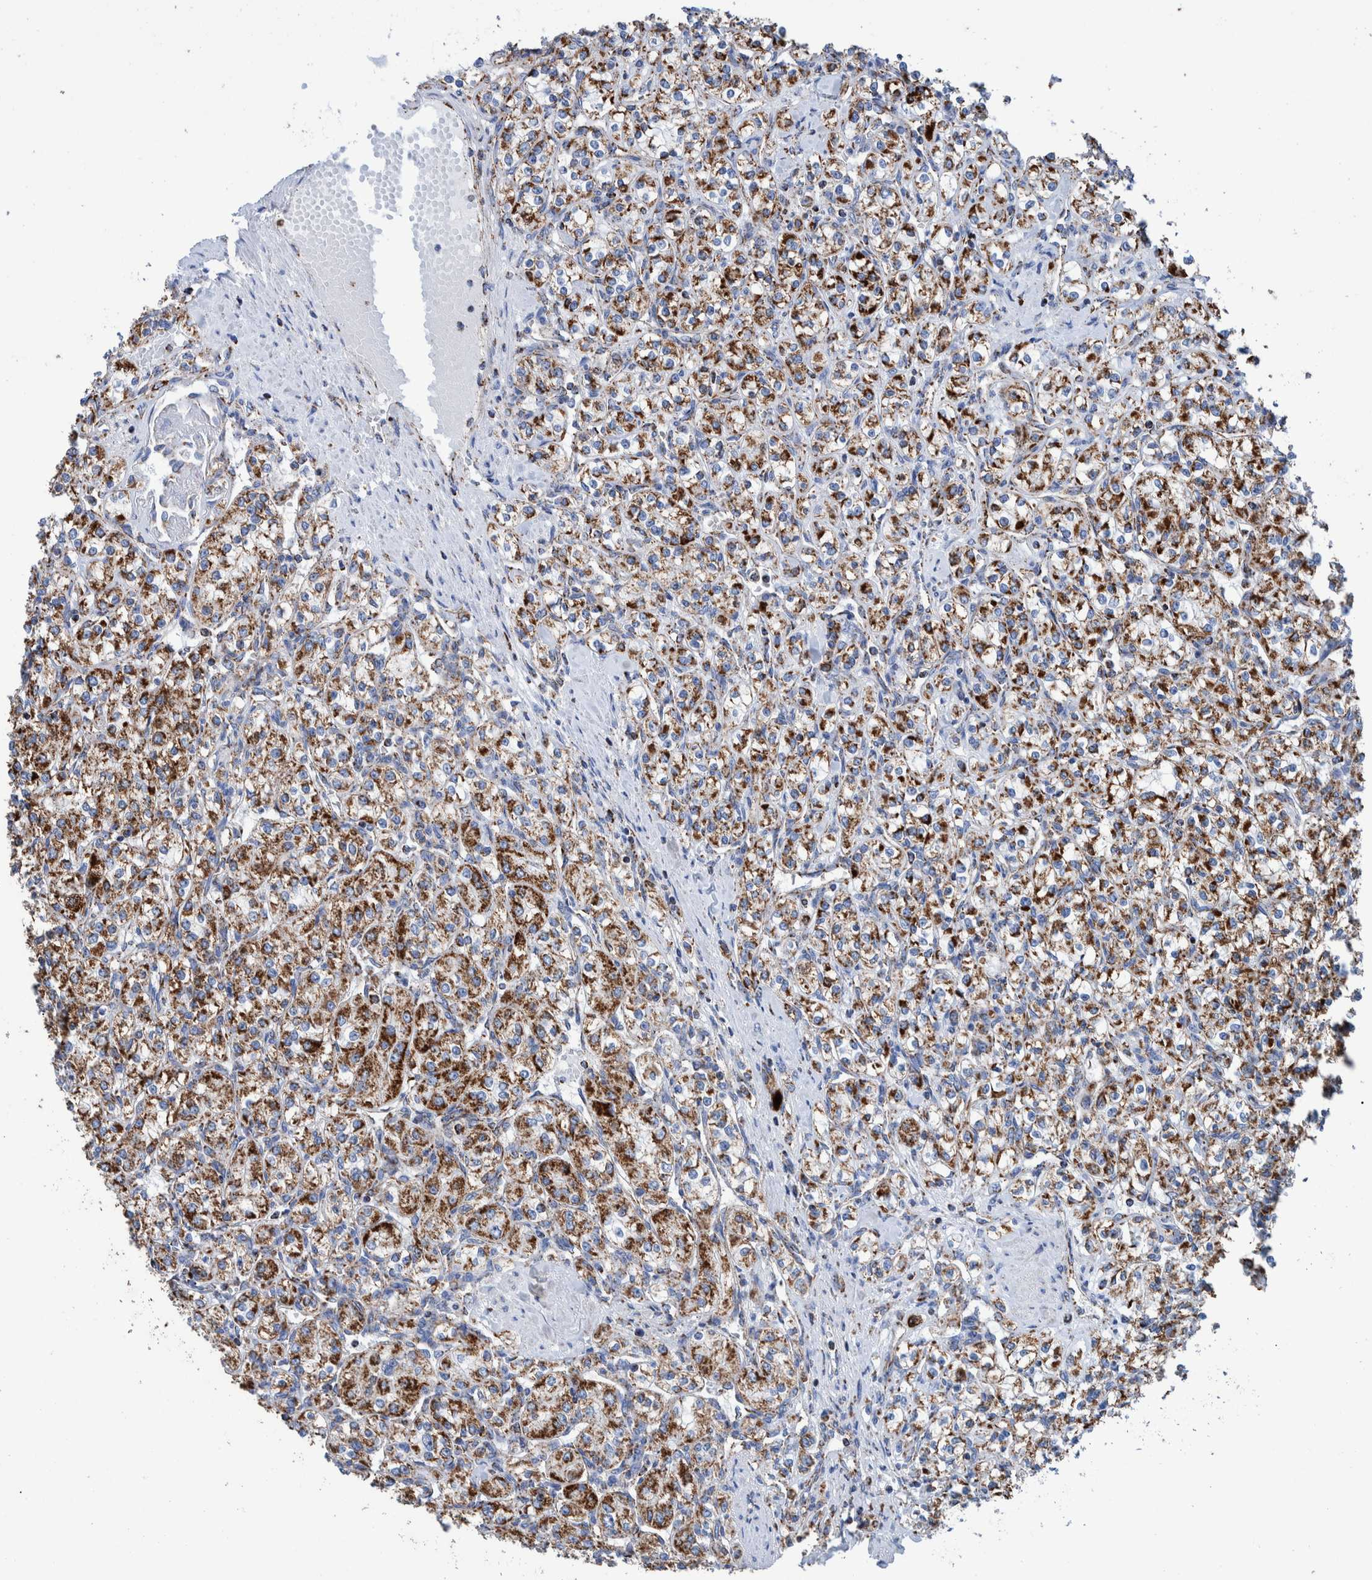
{"staining": {"intensity": "strong", "quantity": ">75%", "location": "cytoplasmic/membranous"}, "tissue": "renal cancer", "cell_type": "Tumor cells", "image_type": "cancer", "snomed": [{"axis": "morphology", "description": "Adenocarcinoma, NOS"}, {"axis": "topography", "description": "Kidney"}], "caption": "Renal cancer stained for a protein (brown) reveals strong cytoplasmic/membranous positive expression in approximately >75% of tumor cells.", "gene": "DECR1", "patient": {"sex": "male", "age": 77}}